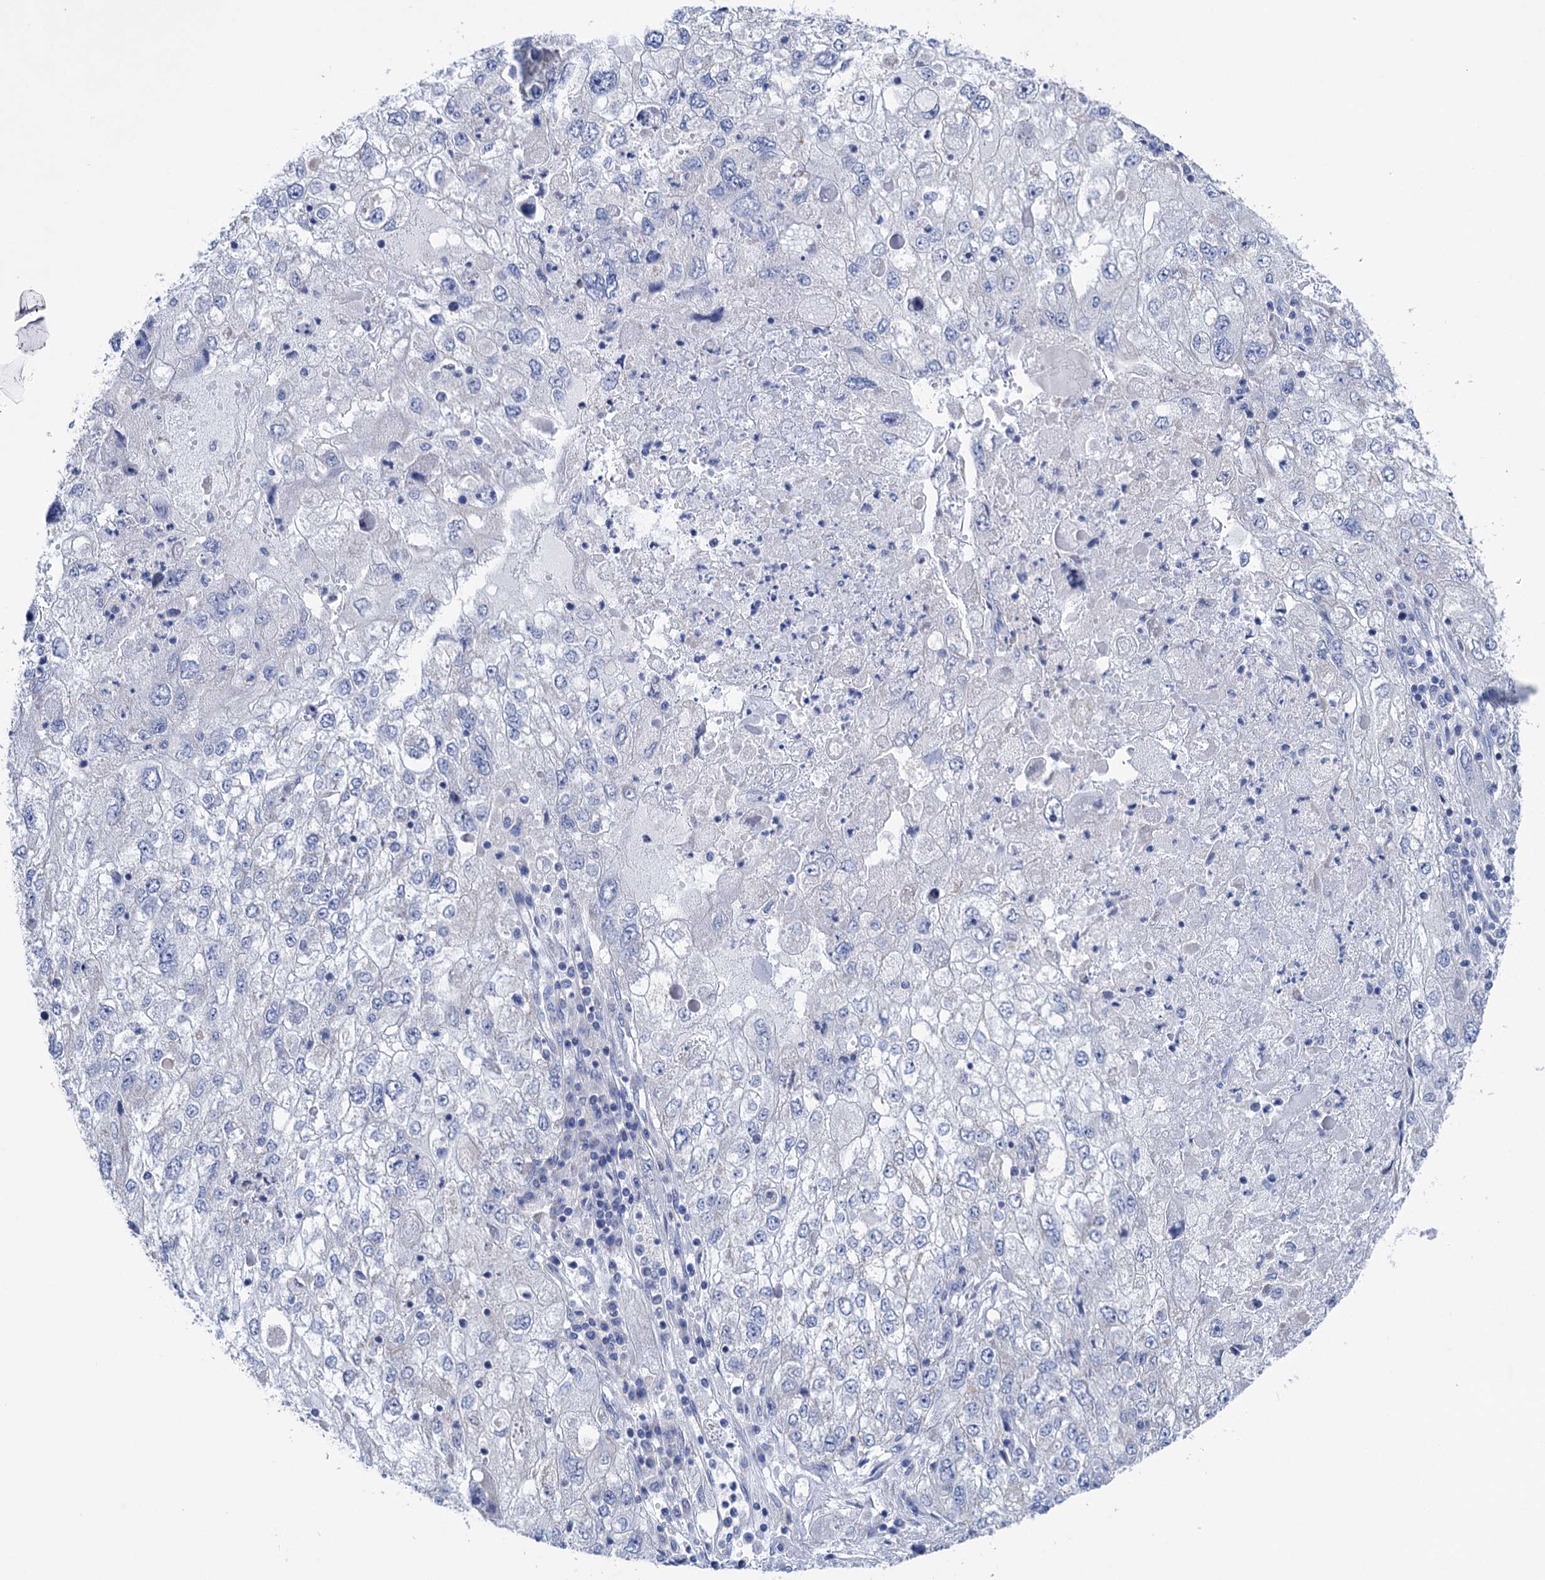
{"staining": {"intensity": "negative", "quantity": "none", "location": "none"}, "tissue": "endometrial cancer", "cell_type": "Tumor cells", "image_type": "cancer", "snomed": [{"axis": "morphology", "description": "Adenocarcinoma, NOS"}, {"axis": "topography", "description": "Endometrium"}], "caption": "The image reveals no staining of tumor cells in endometrial adenocarcinoma.", "gene": "SUCLA2", "patient": {"sex": "female", "age": 49}}